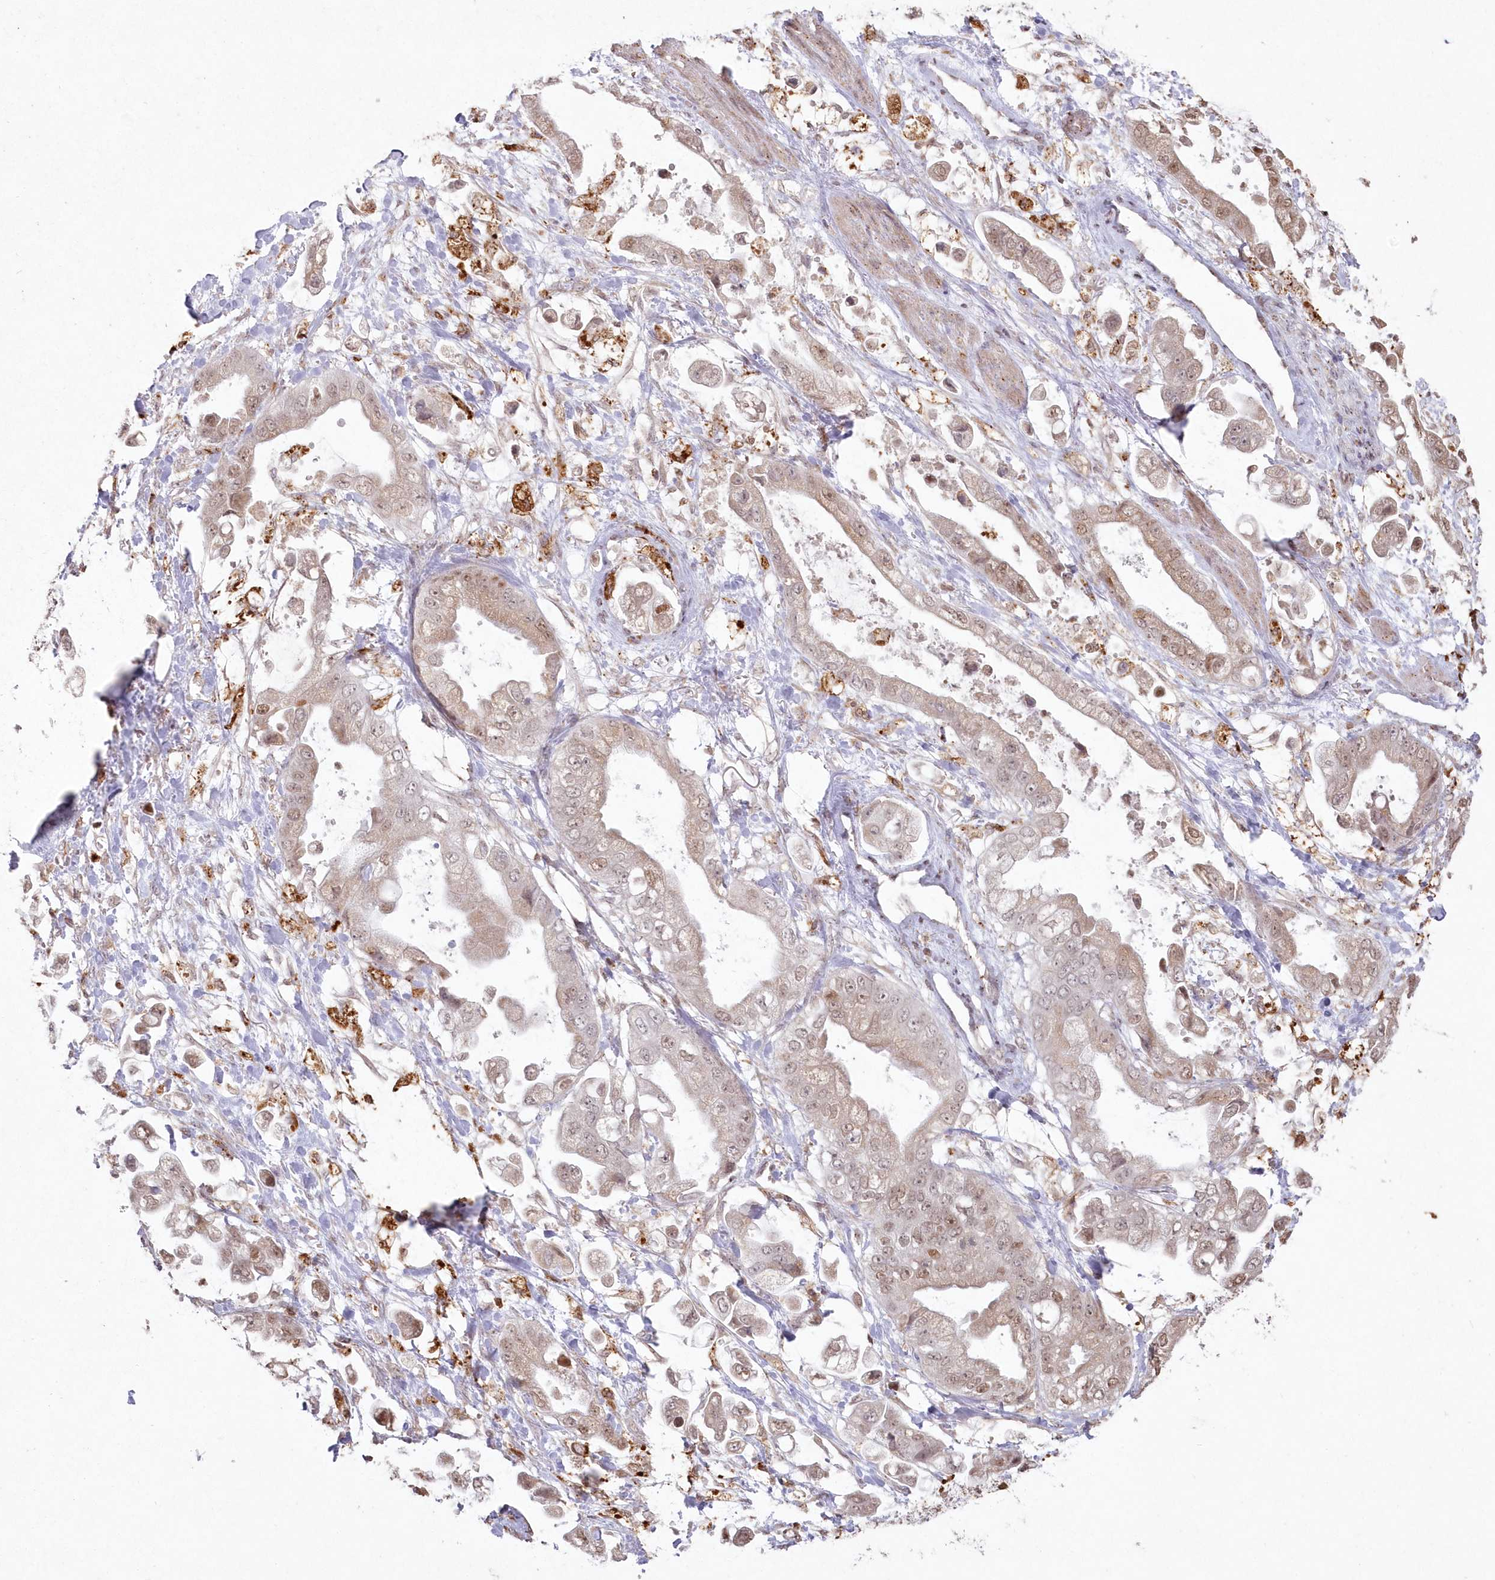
{"staining": {"intensity": "weak", "quantity": "25%-75%", "location": "cytoplasmic/membranous,nuclear"}, "tissue": "stomach cancer", "cell_type": "Tumor cells", "image_type": "cancer", "snomed": [{"axis": "morphology", "description": "Adenocarcinoma, NOS"}, {"axis": "topography", "description": "Stomach"}], "caption": "Protein staining of stomach adenocarcinoma tissue exhibits weak cytoplasmic/membranous and nuclear positivity in approximately 25%-75% of tumor cells.", "gene": "ARSB", "patient": {"sex": "male", "age": 62}}